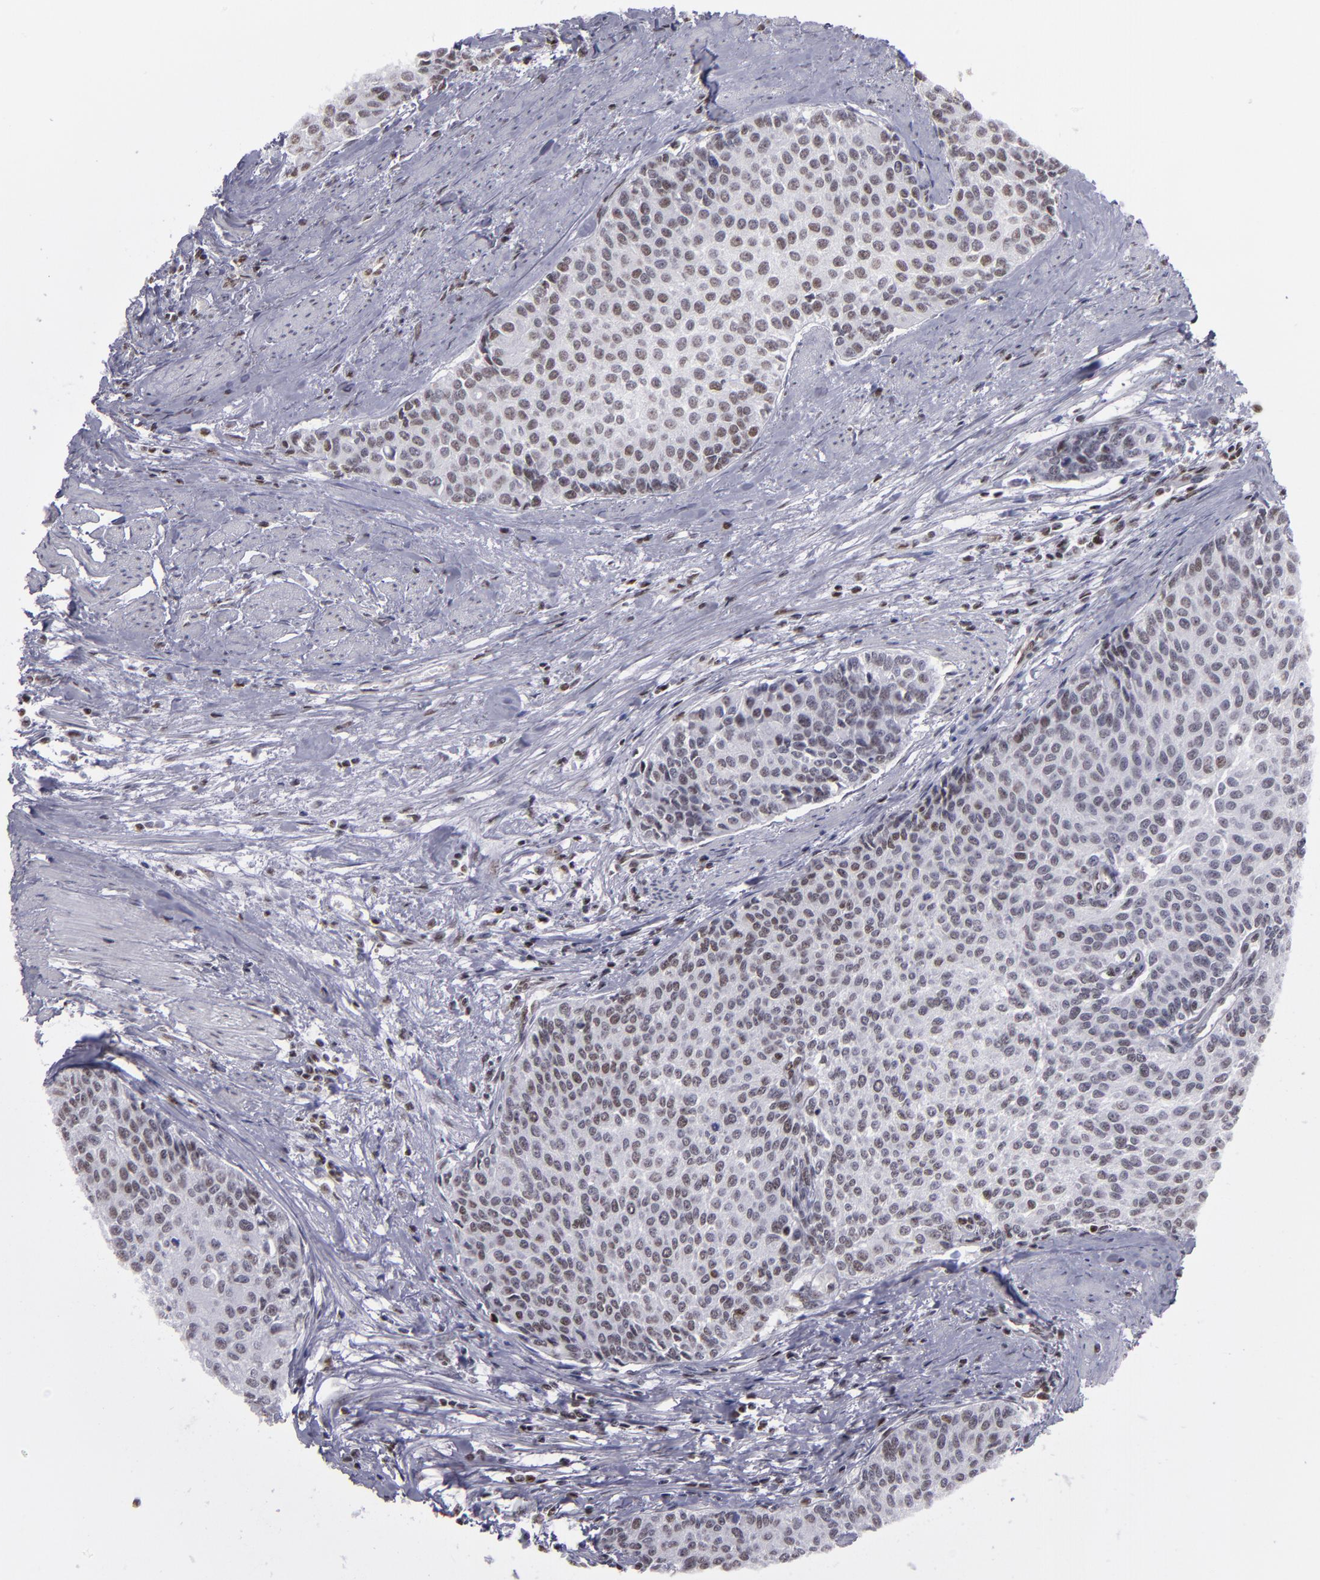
{"staining": {"intensity": "negative", "quantity": "none", "location": "none"}, "tissue": "urothelial cancer", "cell_type": "Tumor cells", "image_type": "cancer", "snomed": [{"axis": "morphology", "description": "Urothelial carcinoma, Low grade"}, {"axis": "topography", "description": "Urinary bladder"}], "caption": "Urothelial carcinoma (low-grade) was stained to show a protein in brown. There is no significant staining in tumor cells. The staining was performed using DAB (3,3'-diaminobenzidine) to visualize the protein expression in brown, while the nuclei were stained in blue with hematoxylin (Magnification: 20x).", "gene": "TERF2", "patient": {"sex": "female", "age": 73}}